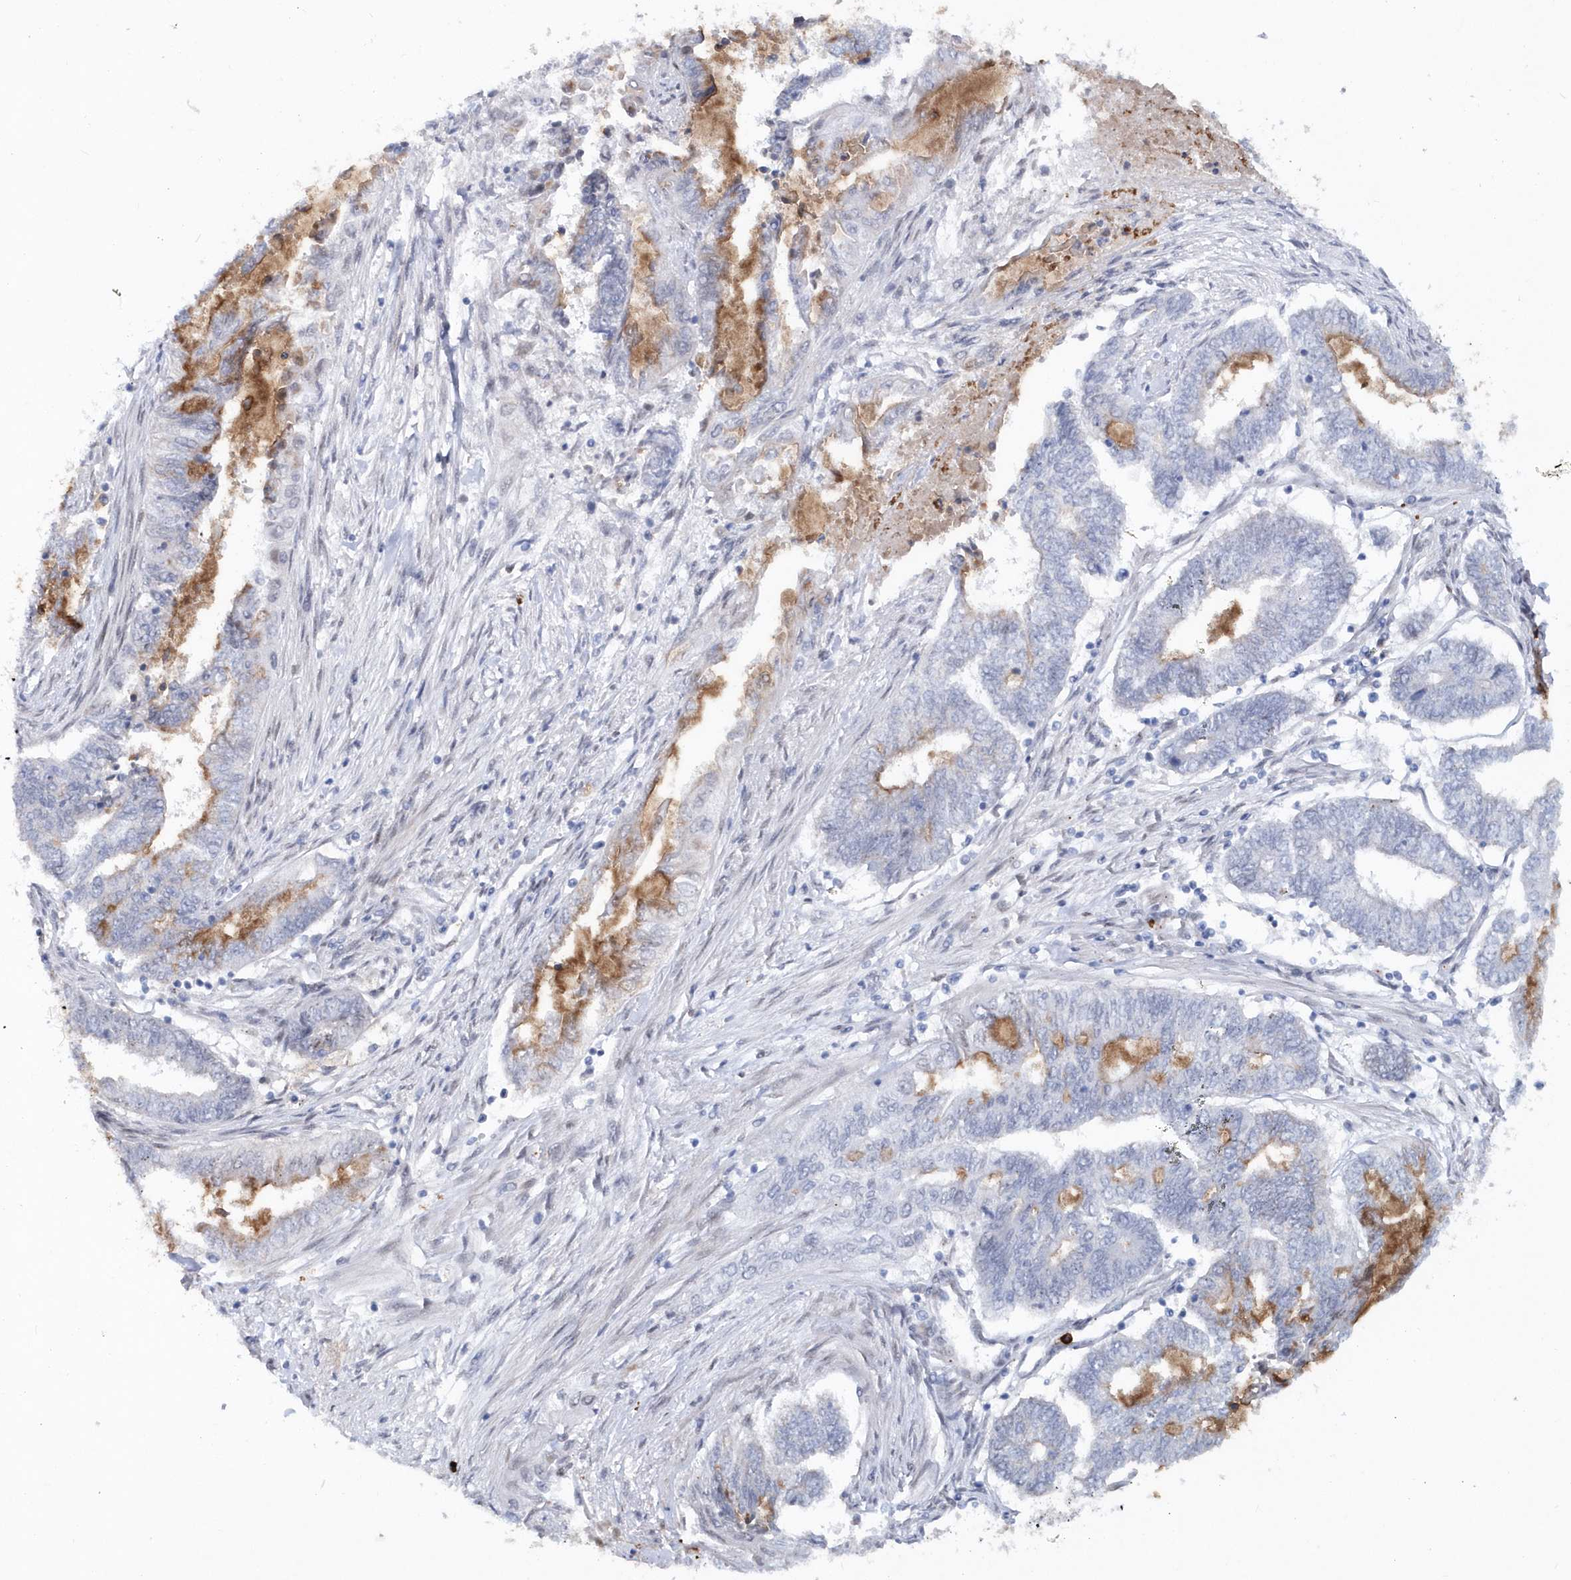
{"staining": {"intensity": "negative", "quantity": "none", "location": "none"}, "tissue": "endometrial cancer", "cell_type": "Tumor cells", "image_type": "cancer", "snomed": [{"axis": "morphology", "description": "Adenocarcinoma, NOS"}, {"axis": "topography", "description": "Uterus"}, {"axis": "topography", "description": "Endometrium"}], "caption": "Immunohistochemistry image of neoplastic tissue: human adenocarcinoma (endometrial) stained with DAB exhibits no significant protein positivity in tumor cells.", "gene": "ASCL4", "patient": {"sex": "female", "age": 70}}